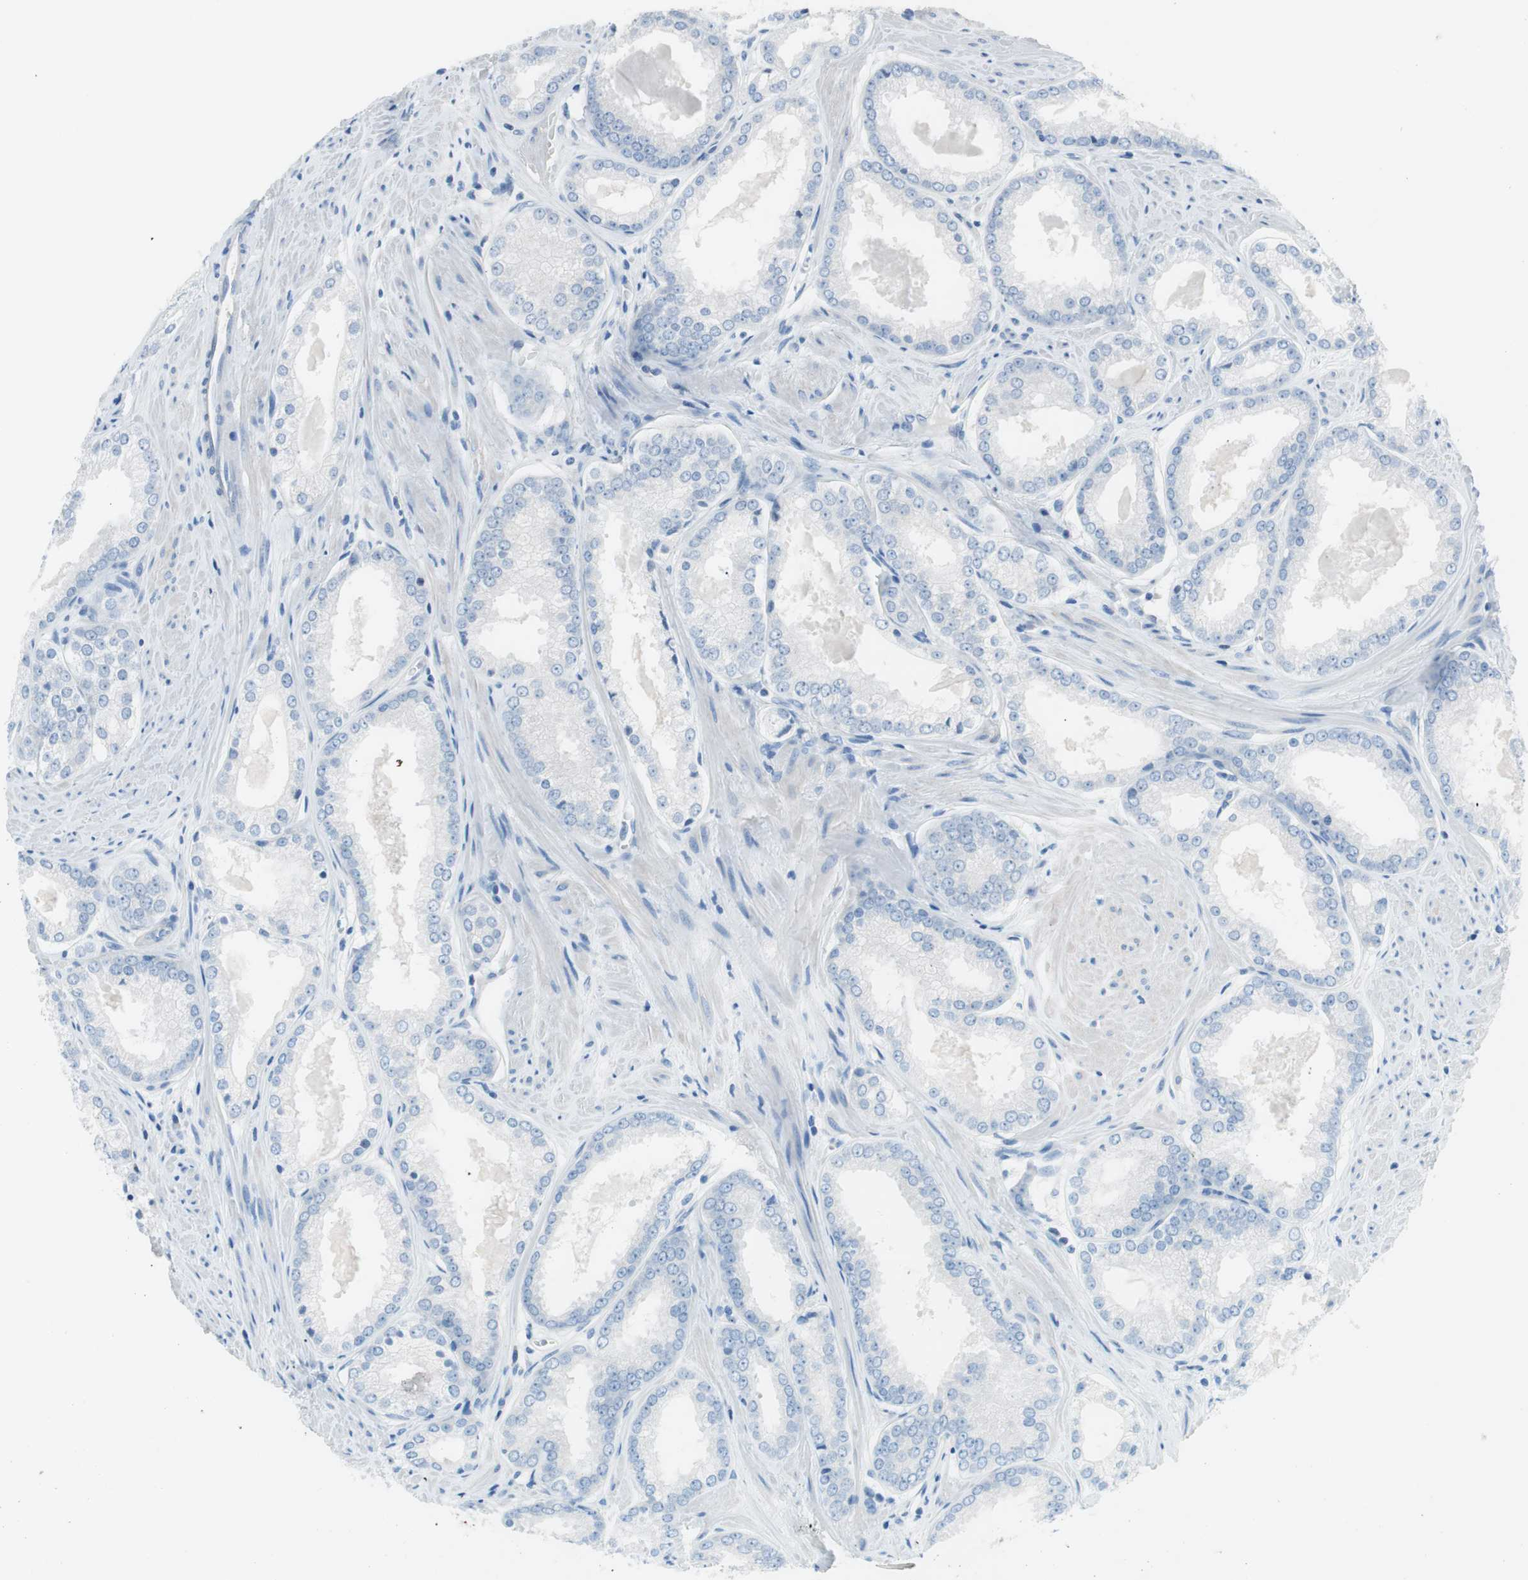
{"staining": {"intensity": "negative", "quantity": "none", "location": "none"}, "tissue": "prostate cancer", "cell_type": "Tumor cells", "image_type": "cancer", "snomed": [{"axis": "morphology", "description": "Adenocarcinoma, Low grade"}, {"axis": "topography", "description": "Prostate"}], "caption": "Image shows no significant protein staining in tumor cells of prostate cancer.", "gene": "EVA1A", "patient": {"sex": "male", "age": 64}}